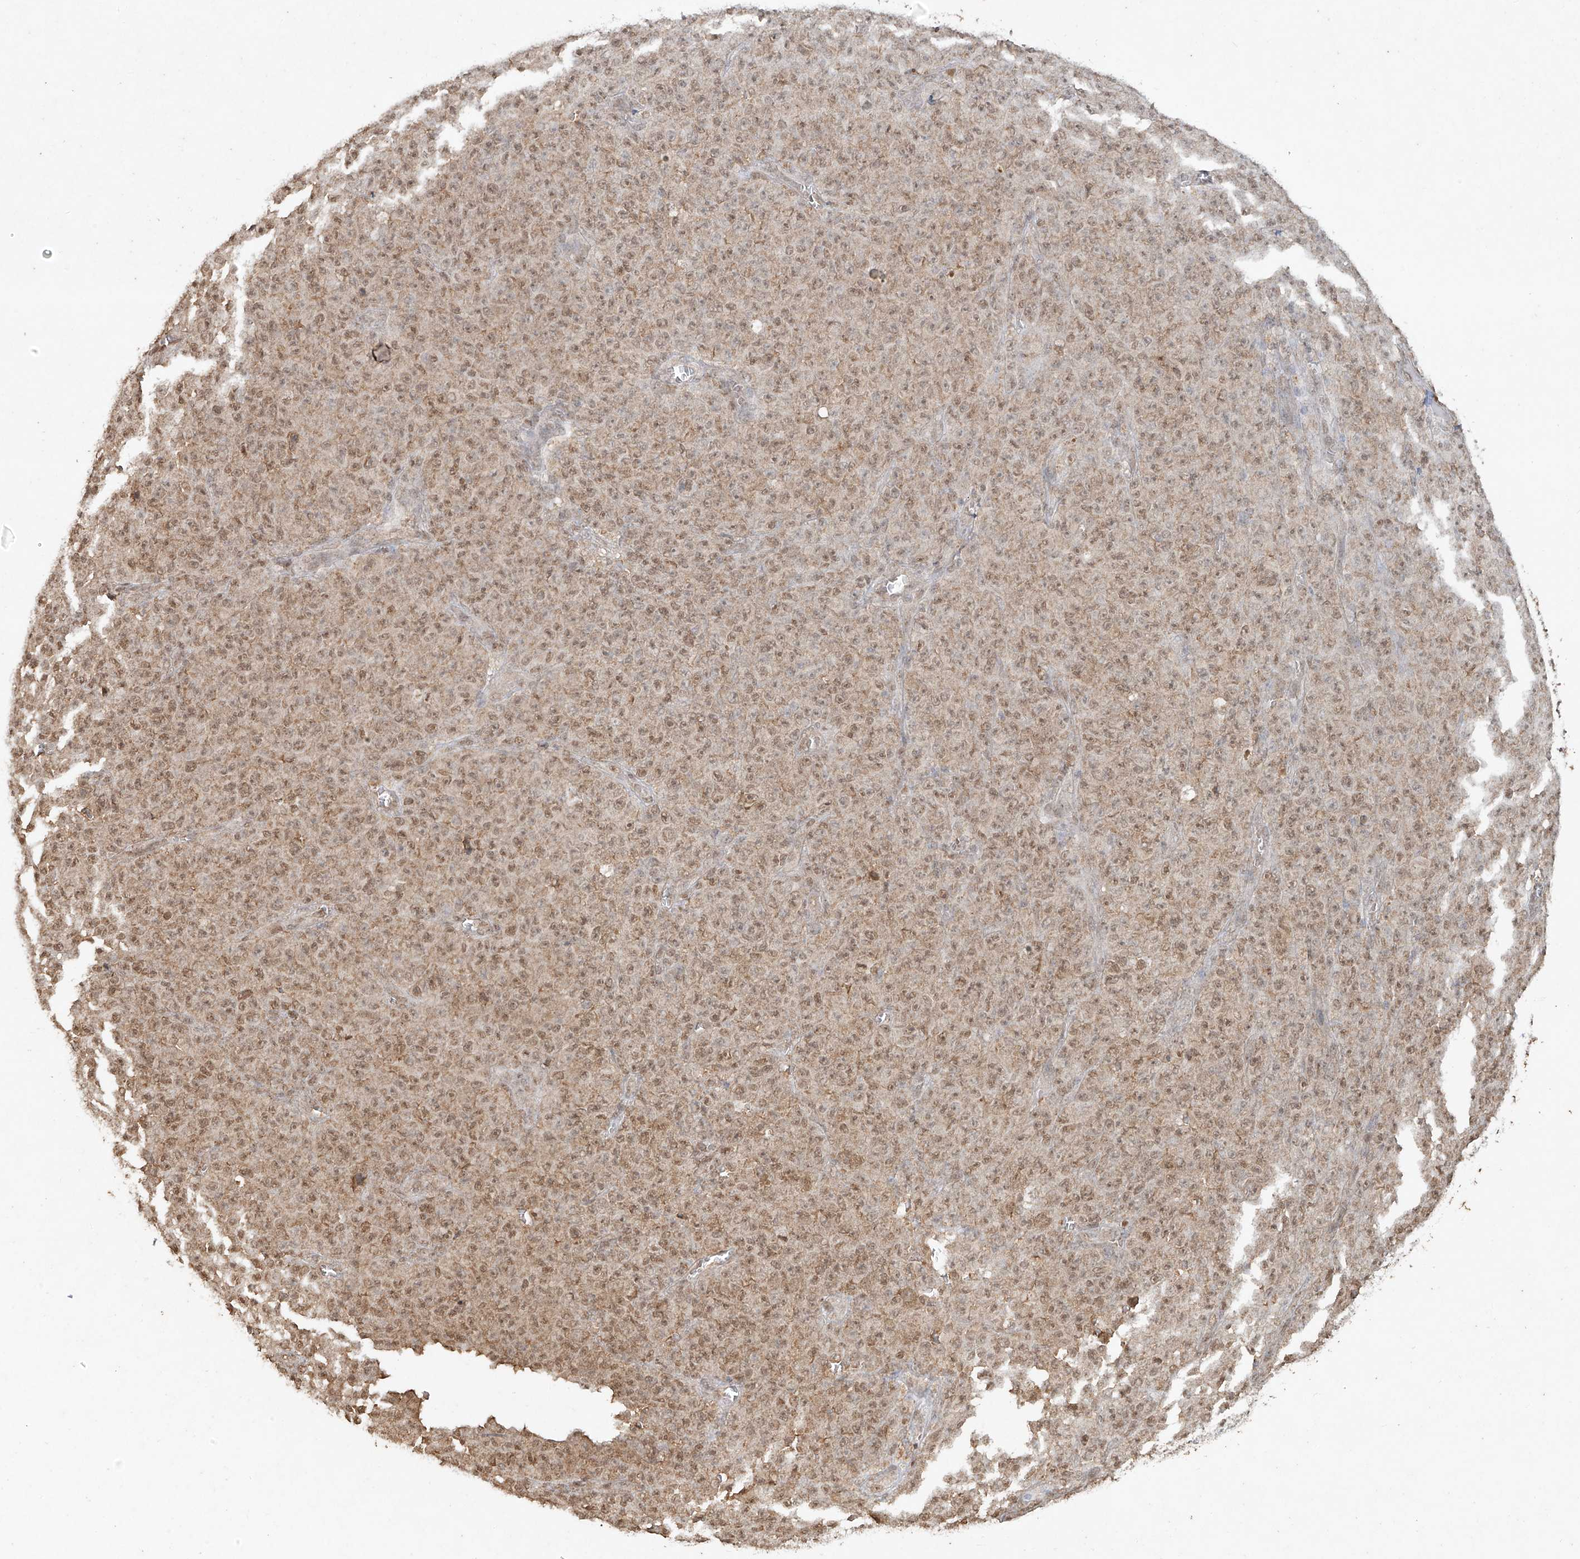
{"staining": {"intensity": "moderate", "quantity": ">75%", "location": "nuclear"}, "tissue": "melanoma", "cell_type": "Tumor cells", "image_type": "cancer", "snomed": [{"axis": "morphology", "description": "Malignant melanoma, NOS"}, {"axis": "topography", "description": "Skin"}], "caption": "Immunohistochemistry (IHC) micrograph of neoplastic tissue: human melanoma stained using IHC displays medium levels of moderate protein expression localized specifically in the nuclear of tumor cells, appearing as a nuclear brown color.", "gene": "TIGAR", "patient": {"sex": "female", "age": 82}}